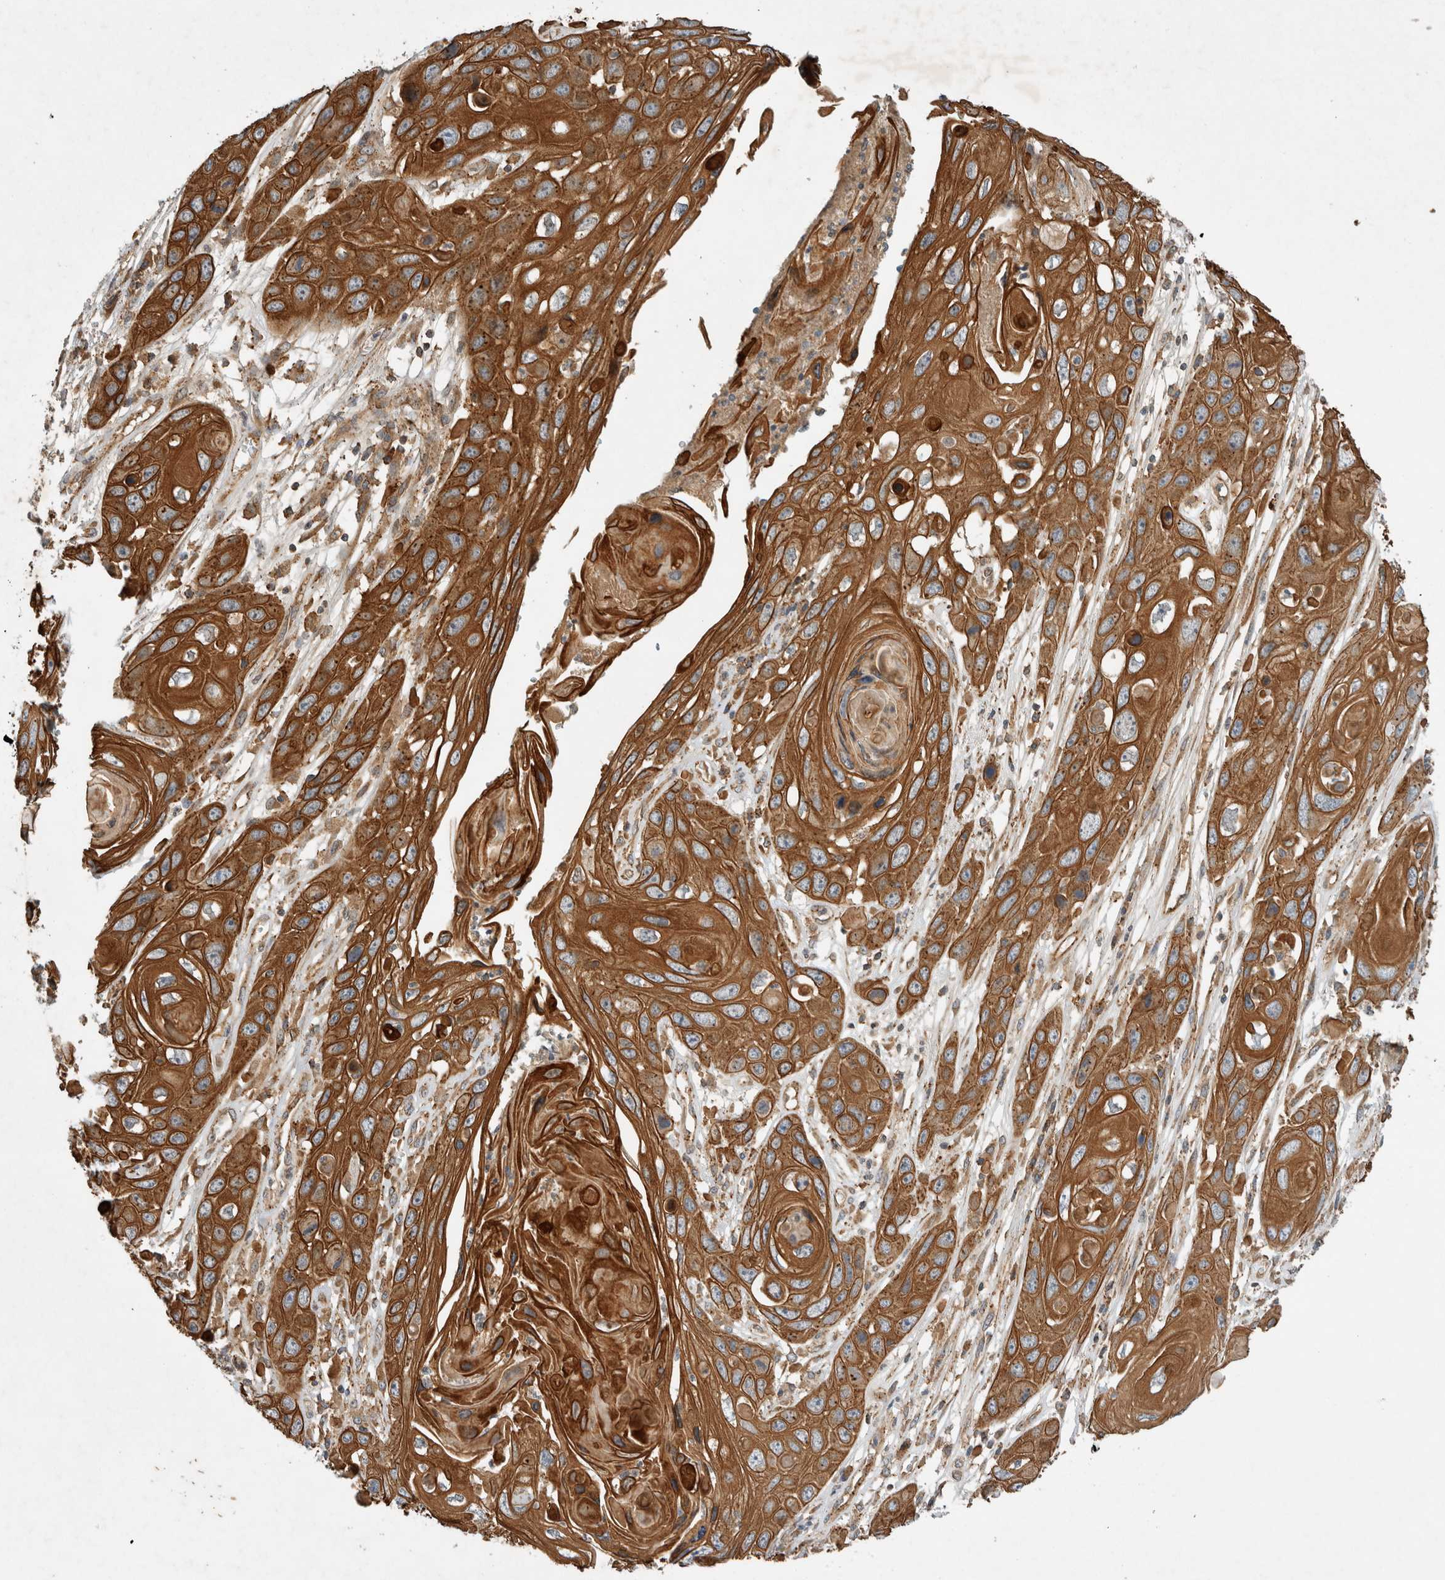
{"staining": {"intensity": "strong", "quantity": ">75%", "location": "cytoplasmic/membranous"}, "tissue": "skin cancer", "cell_type": "Tumor cells", "image_type": "cancer", "snomed": [{"axis": "morphology", "description": "Squamous cell carcinoma, NOS"}, {"axis": "topography", "description": "Skin"}], "caption": "Skin squamous cell carcinoma was stained to show a protein in brown. There is high levels of strong cytoplasmic/membranous expression in approximately >75% of tumor cells.", "gene": "ARMC9", "patient": {"sex": "male", "age": 55}}